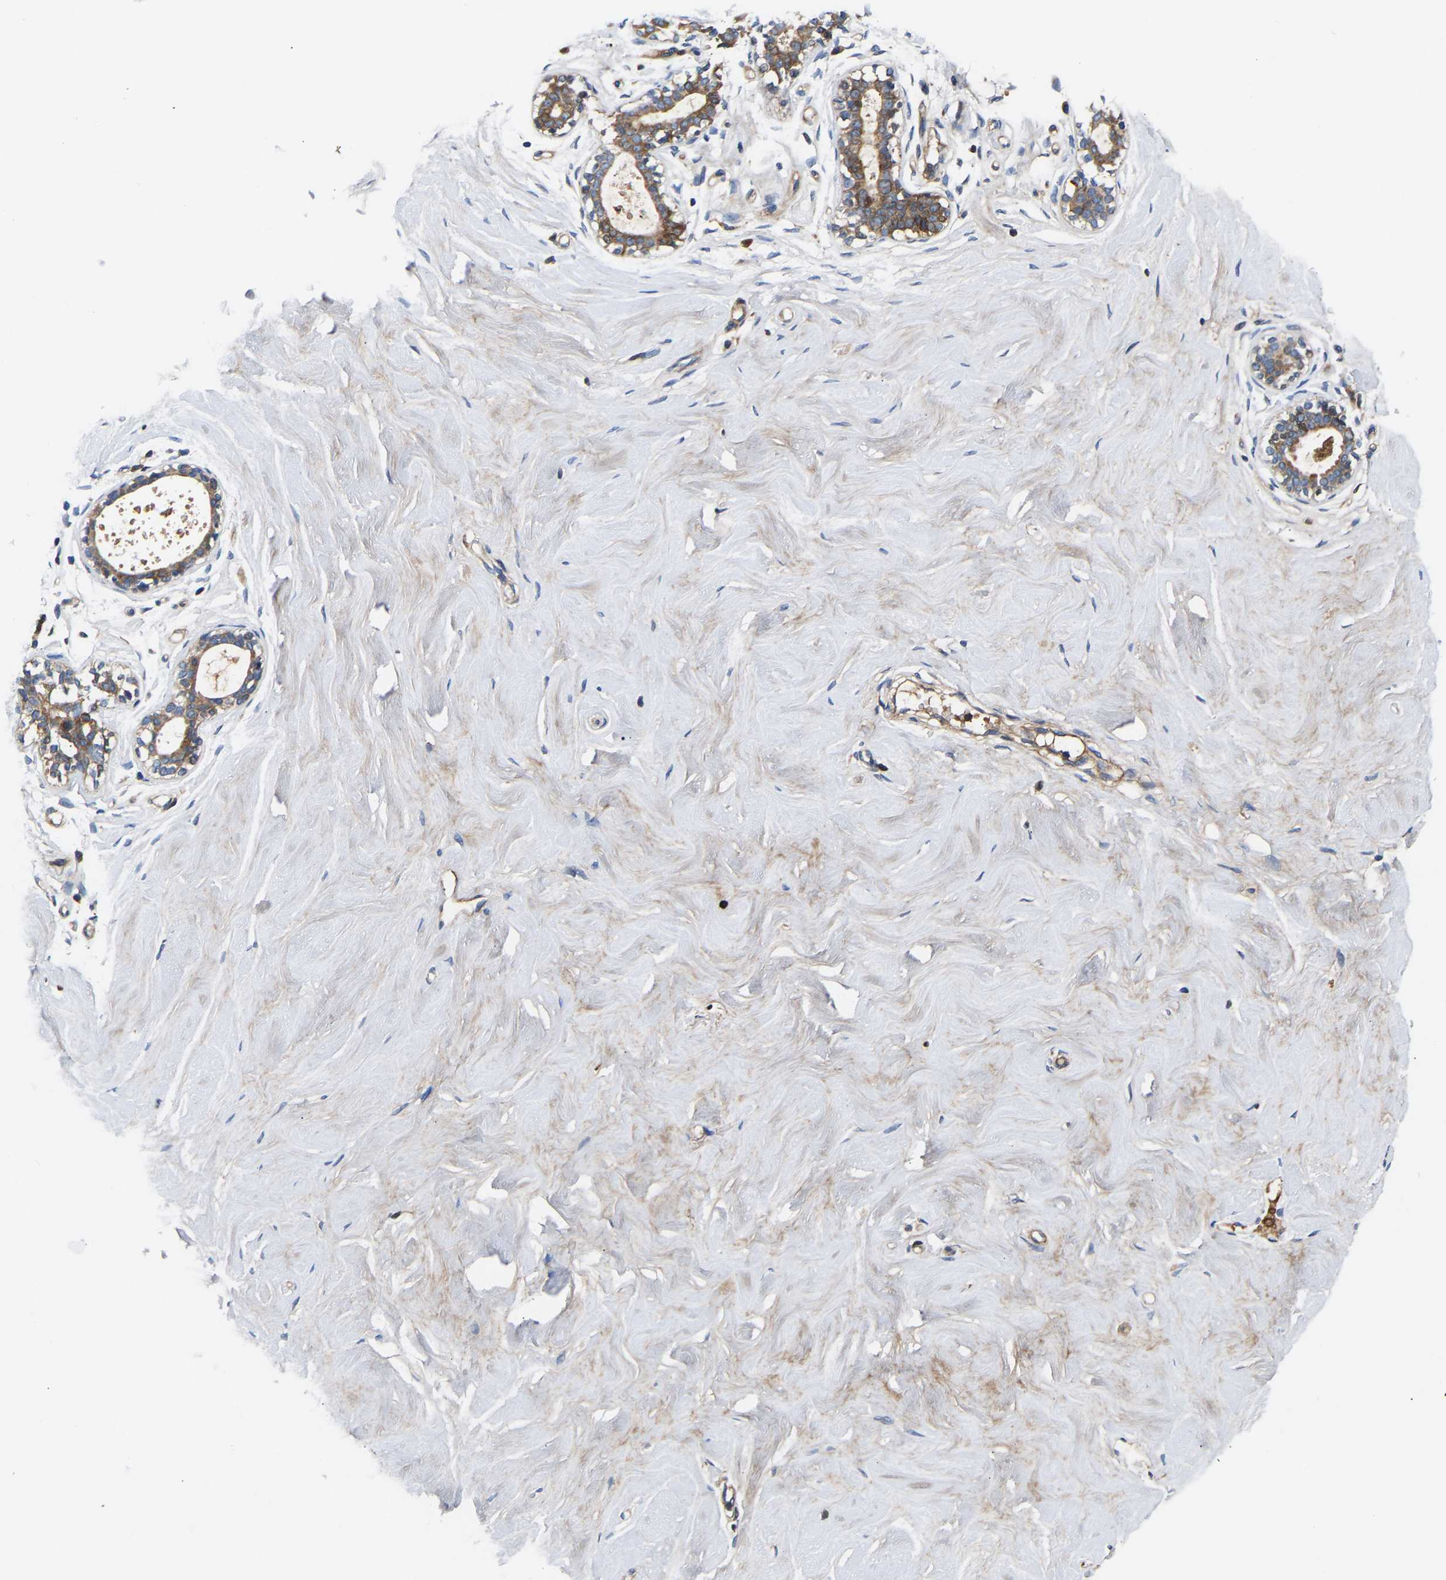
{"staining": {"intensity": "moderate", "quantity": ">75%", "location": "cytoplasmic/membranous"}, "tissue": "breast", "cell_type": "Glandular cells", "image_type": "normal", "snomed": [{"axis": "morphology", "description": "Normal tissue, NOS"}, {"axis": "topography", "description": "Breast"}], "caption": "Breast stained with DAB (3,3'-diaminobenzidine) IHC shows medium levels of moderate cytoplasmic/membranous expression in about >75% of glandular cells.", "gene": "AIMP2", "patient": {"sex": "female", "age": 23}}